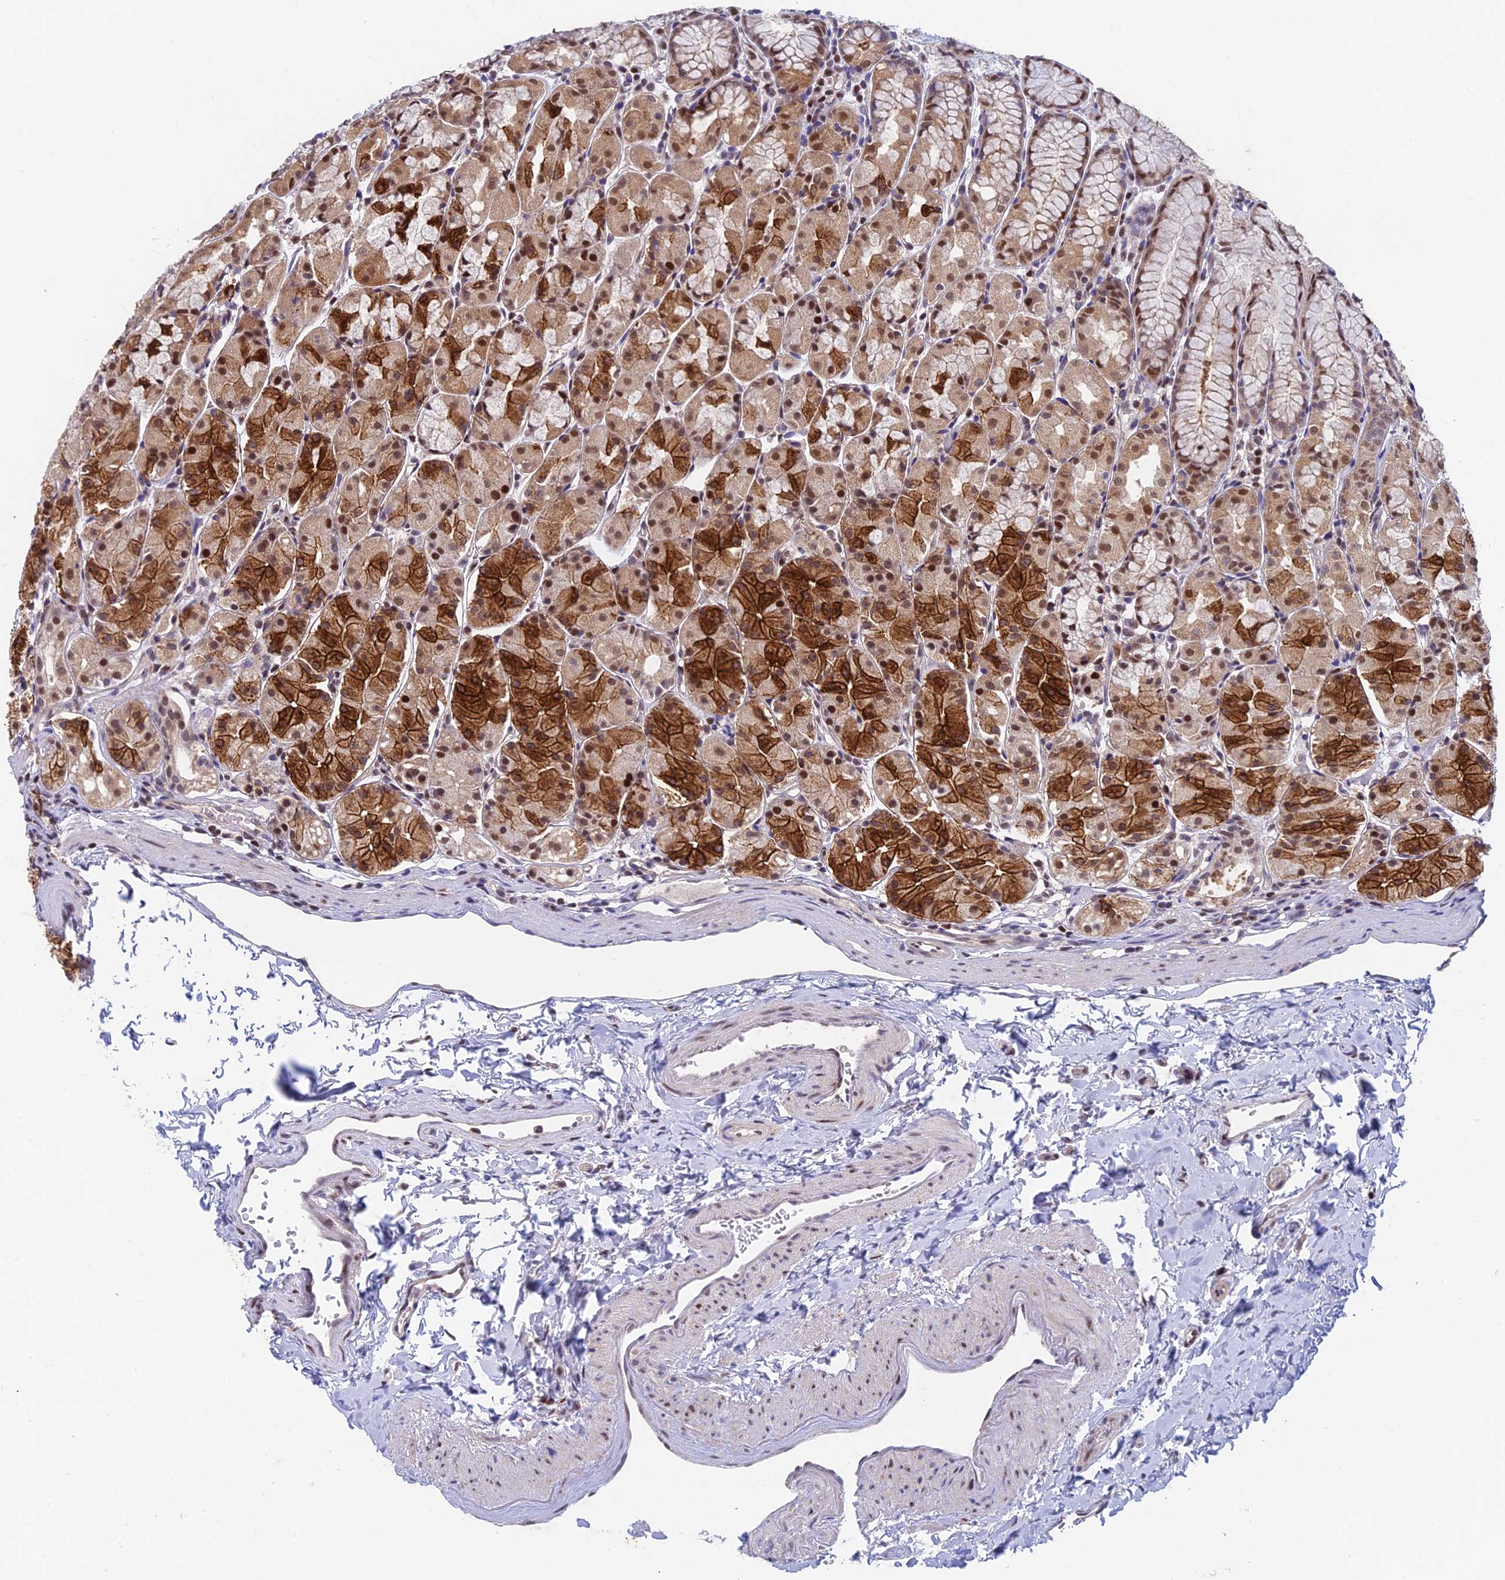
{"staining": {"intensity": "strong", "quantity": "25%-75%", "location": "cytoplasmic/membranous,nuclear"}, "tissue": "stomach", "cell_type": "Glandular cells", "image_type": "normal", "snomed": [{"axis": "morphology", "description": "Normal tissue, NOS"}, {"axis": "topography", "description": "Stomach, upper"}], "caption": "Glandular cells reveal strong cytoplasmic/membranous,nuclear expression in approximately 25%-75% of cells in unremarkable stomach.", "gene": "MRPL17", "patient": {"sex": "male", "age": 47}}